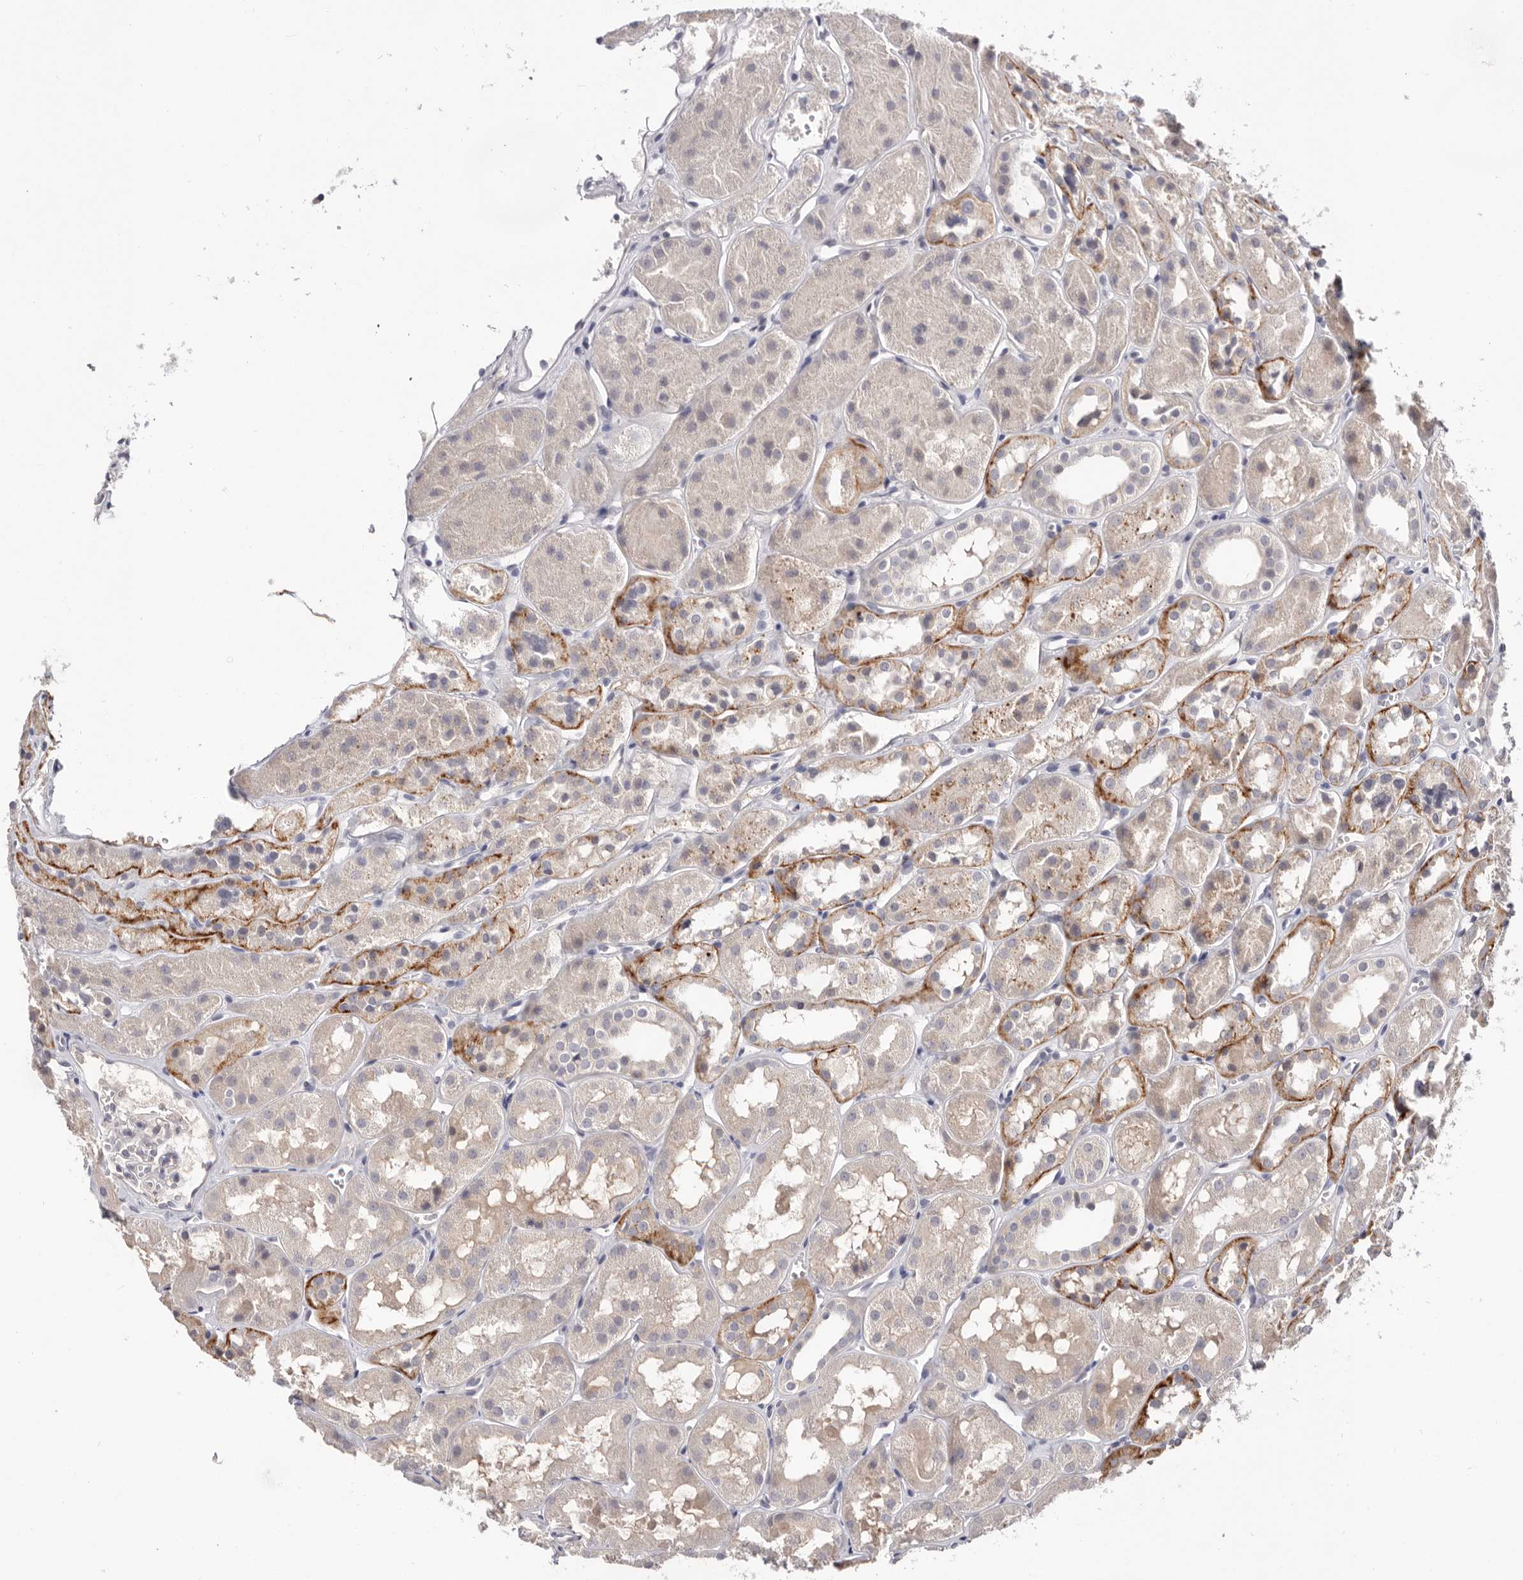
{"staining": {"intensity": "negative", "quantity": "none", "location": "none"}, "tissue": "kidney", "cell_type": "Cells in glomeruli", "image_type": "normal", "snomed": [{"axis": "morphology", "description": "Normal tissue, NOS"}, {"axis": "topography", "description": "Kidney"}], "caption": "Immunohistochemistry of normal human kidney reveals no expression in cells in glomeruli. (DAB (3,3'-diaminobenzidine) immunohistochemistry (IHC), high magnification).", "gene": "DOP1A", "patient": {"sex": "male", "age": 16}}